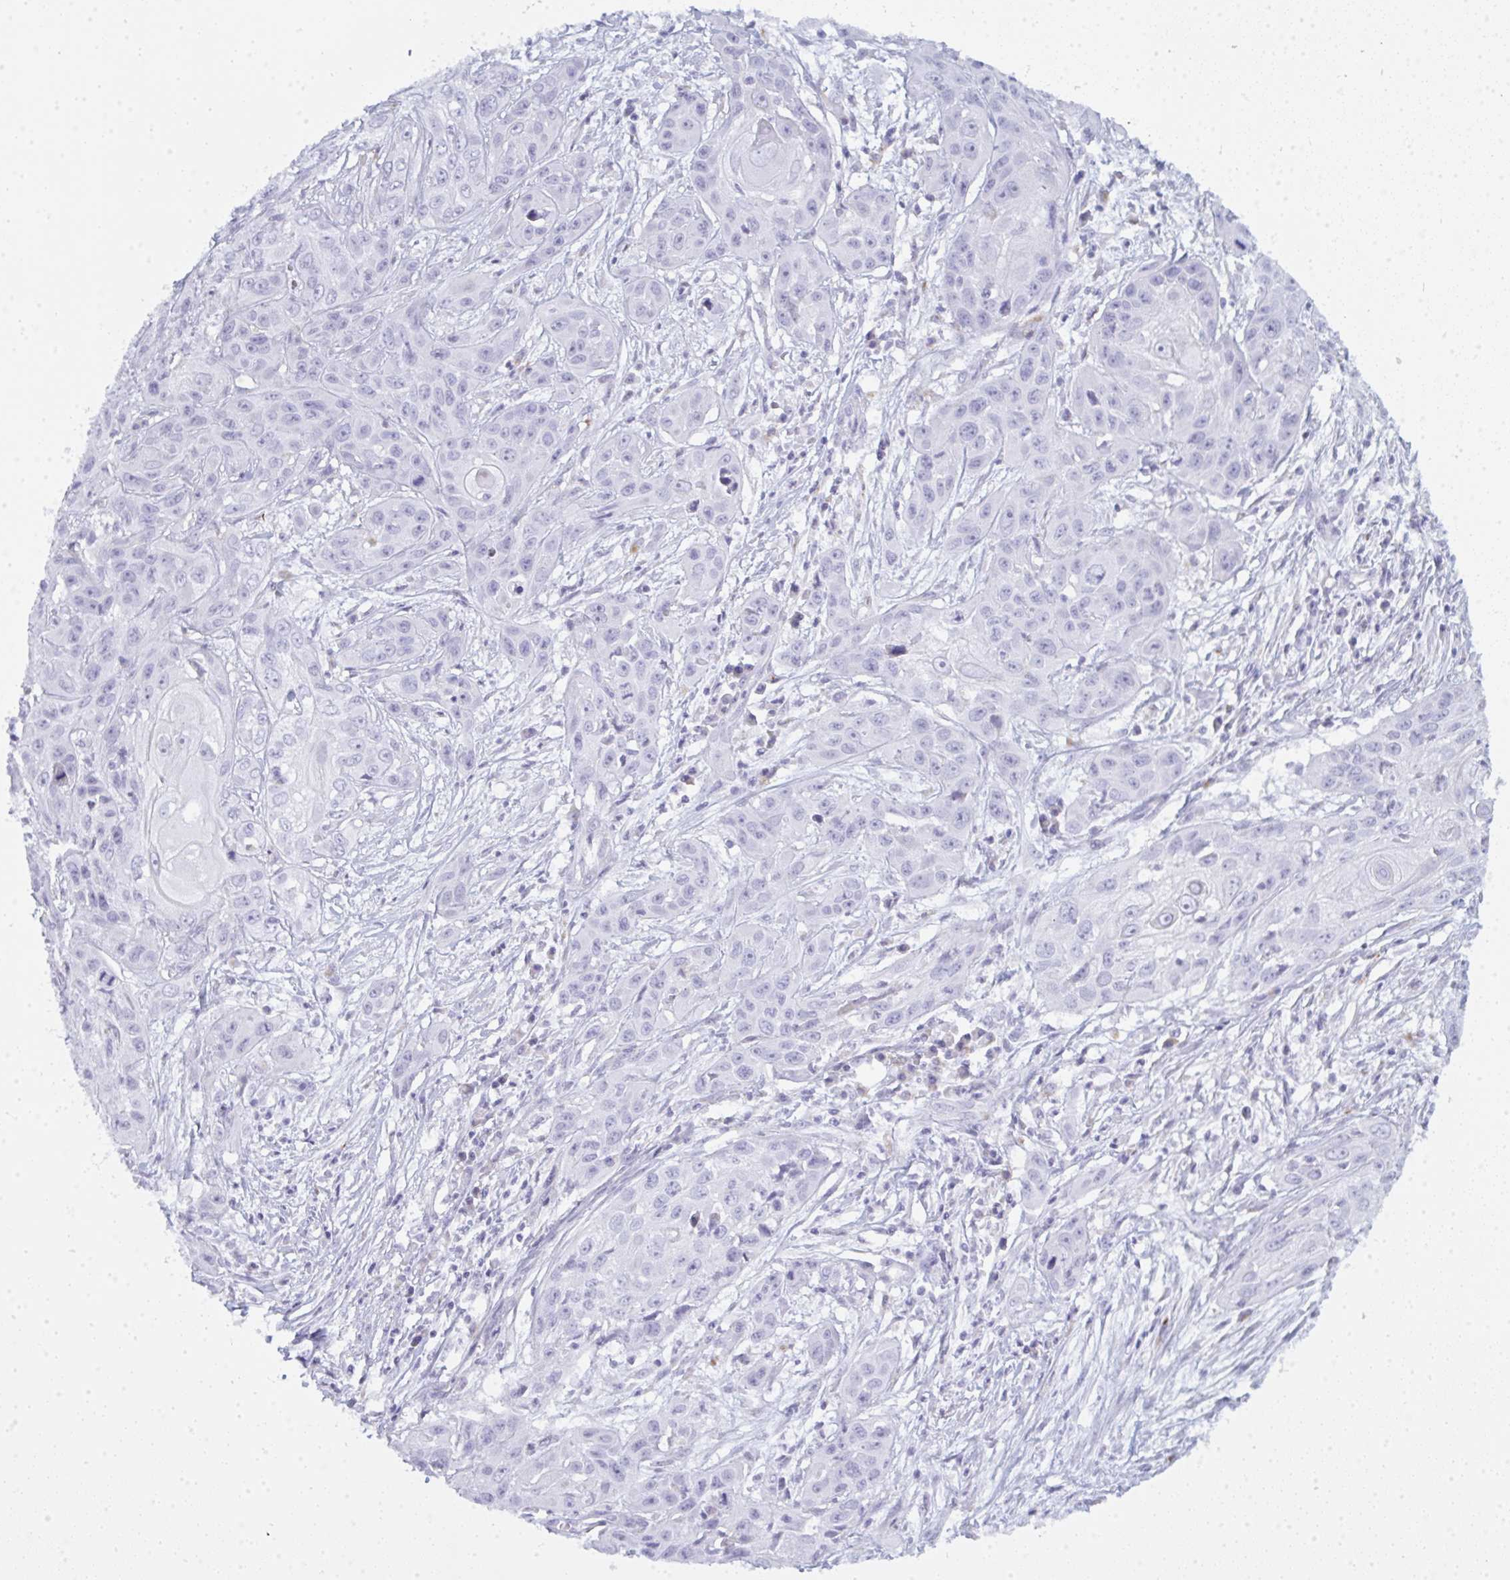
{"staining": {"intensity": "negative", "quantity": "none", "location": "none"}, "tissue": "skin cancer", "cell_type": "Tumor cells", "image_type": "cancer", "snomed": [{"axis": "morphology", "description": "Squamous cell carcinoma, NOS"}, {"axis": "topography", "description": "Skin"}, {"axis": "topography", "description": "Vulva"}], "caption": "DAB immunohistochemical staining of human skin cancer exhibits no significant positivity in tumor cells. (DAB immunohistochemistry (IHC) visualized using brightfield microscopy, high magnification).", "gene": "ATG9A", "patient": {"sex": "female", "age": 83}}